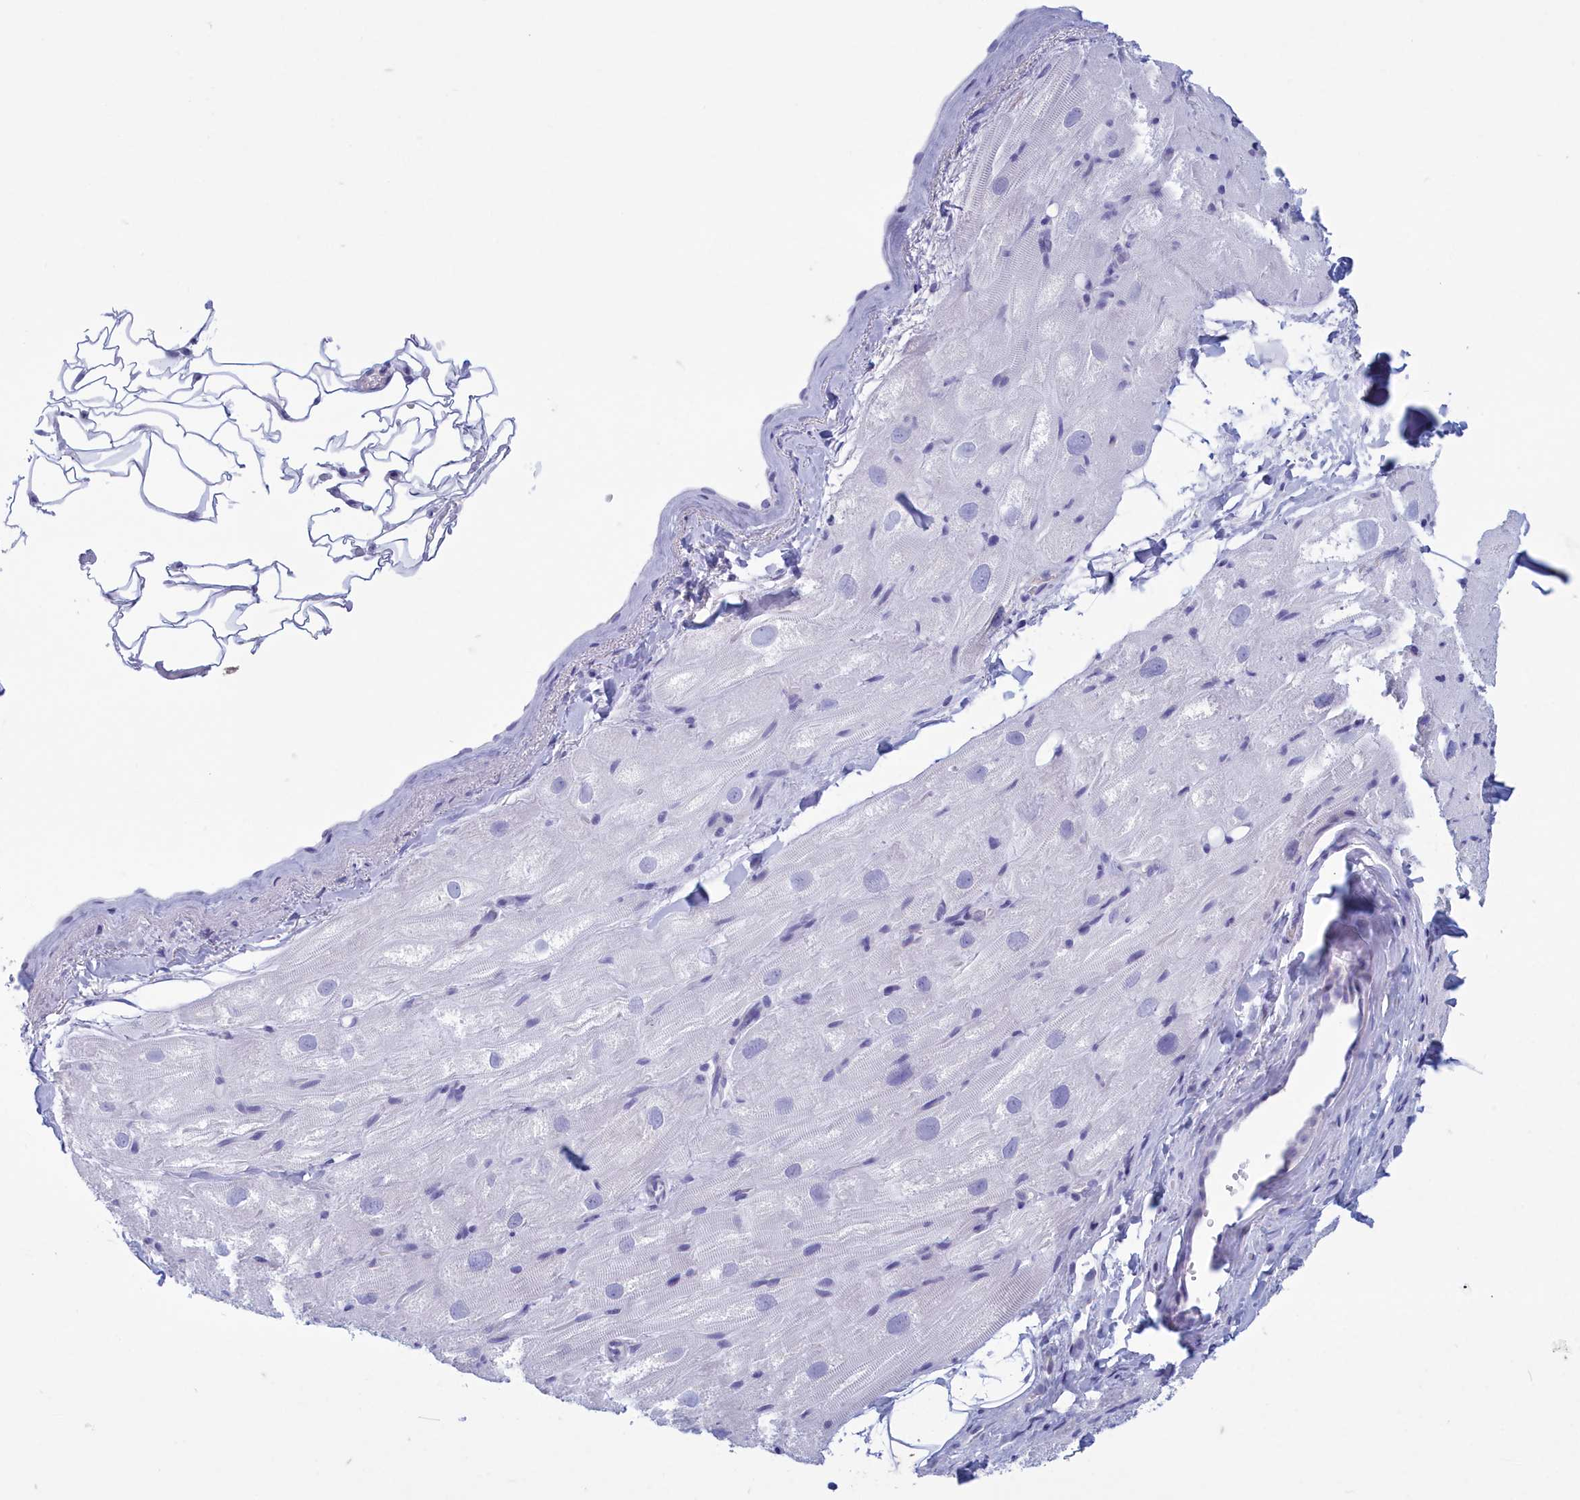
{"staining": {"intensity": "weak", "quantity": "<25%", "location": "cytoplasmic/membranous"}, "tissue": "heart muscle", "cell_type": "Cardiomyocytes", "image_type": "normal", "snomed": [{"axis": "morphology", "description": "Normal tissue, NOS"}, {"axis": "topography", "description": "Heart"}], "caption": "High magnification brightfield microscopy of benign heart muscle stained with DAB (brown) and counterstained with hematoxylin (blue): cardiomyocytes show no significant expression.", "gene": "TMEM97", "patient": {"sex": "male", "age": 50}}